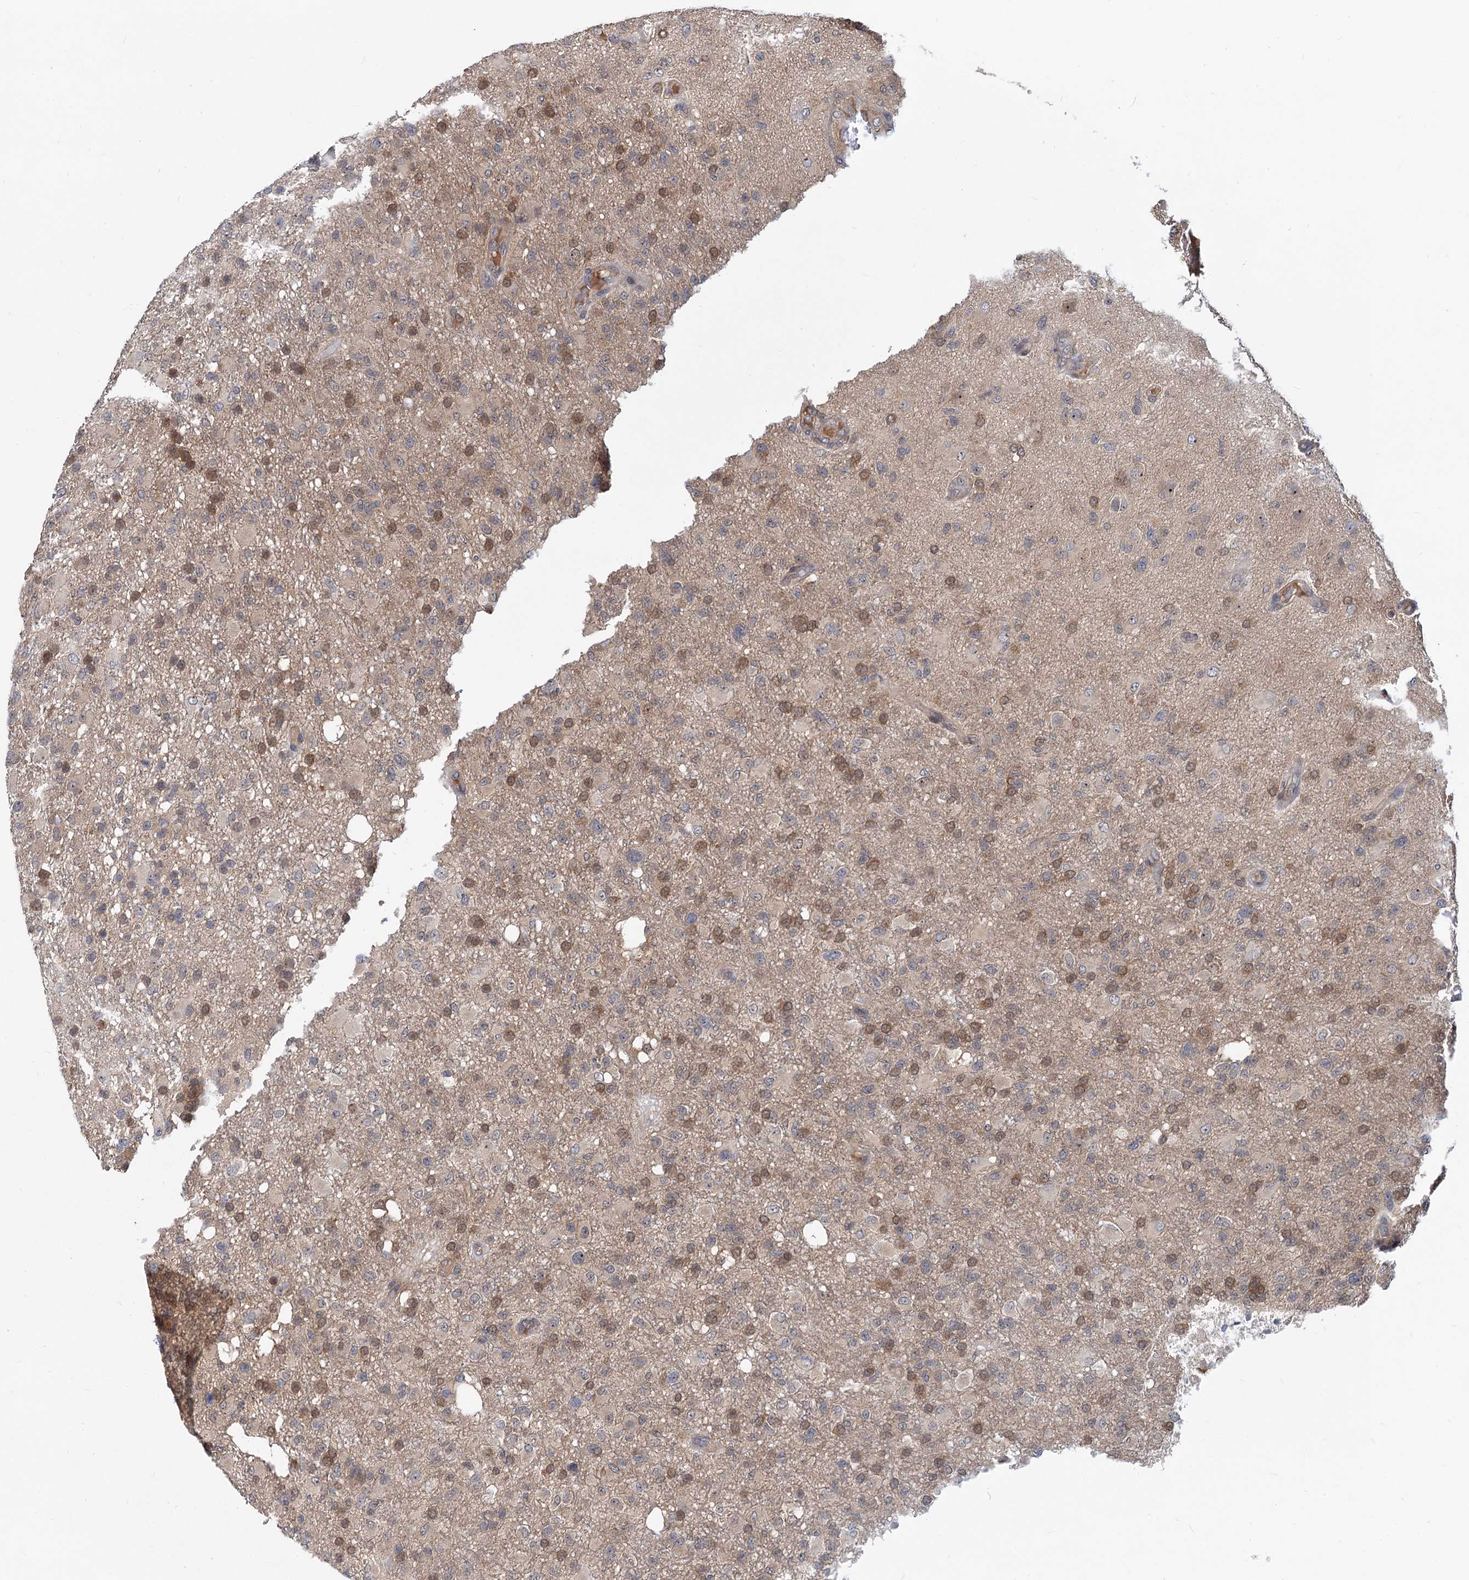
{"staining": {"intensity": "moderate", "quantity": "25%-75%", "location": "nuclear"}, "tissue": "glioma", "cell_type": "Tumor cells", "image_type": "cancer", "snomed": [{"axis": "morphology", "description": "Glioma, malignant, High grade"}, {"axis": "topography", "description": "Brain"}], "caption": "A medium amount of moderate nuclear staining is present in approximately 25%-75% of tumor cells in glioma tissue. (brown staining indicates protein expression, while blue staining denotes nuclei).", "gene": "SNX15", "patient": {"sex": "female", "age": 74}}